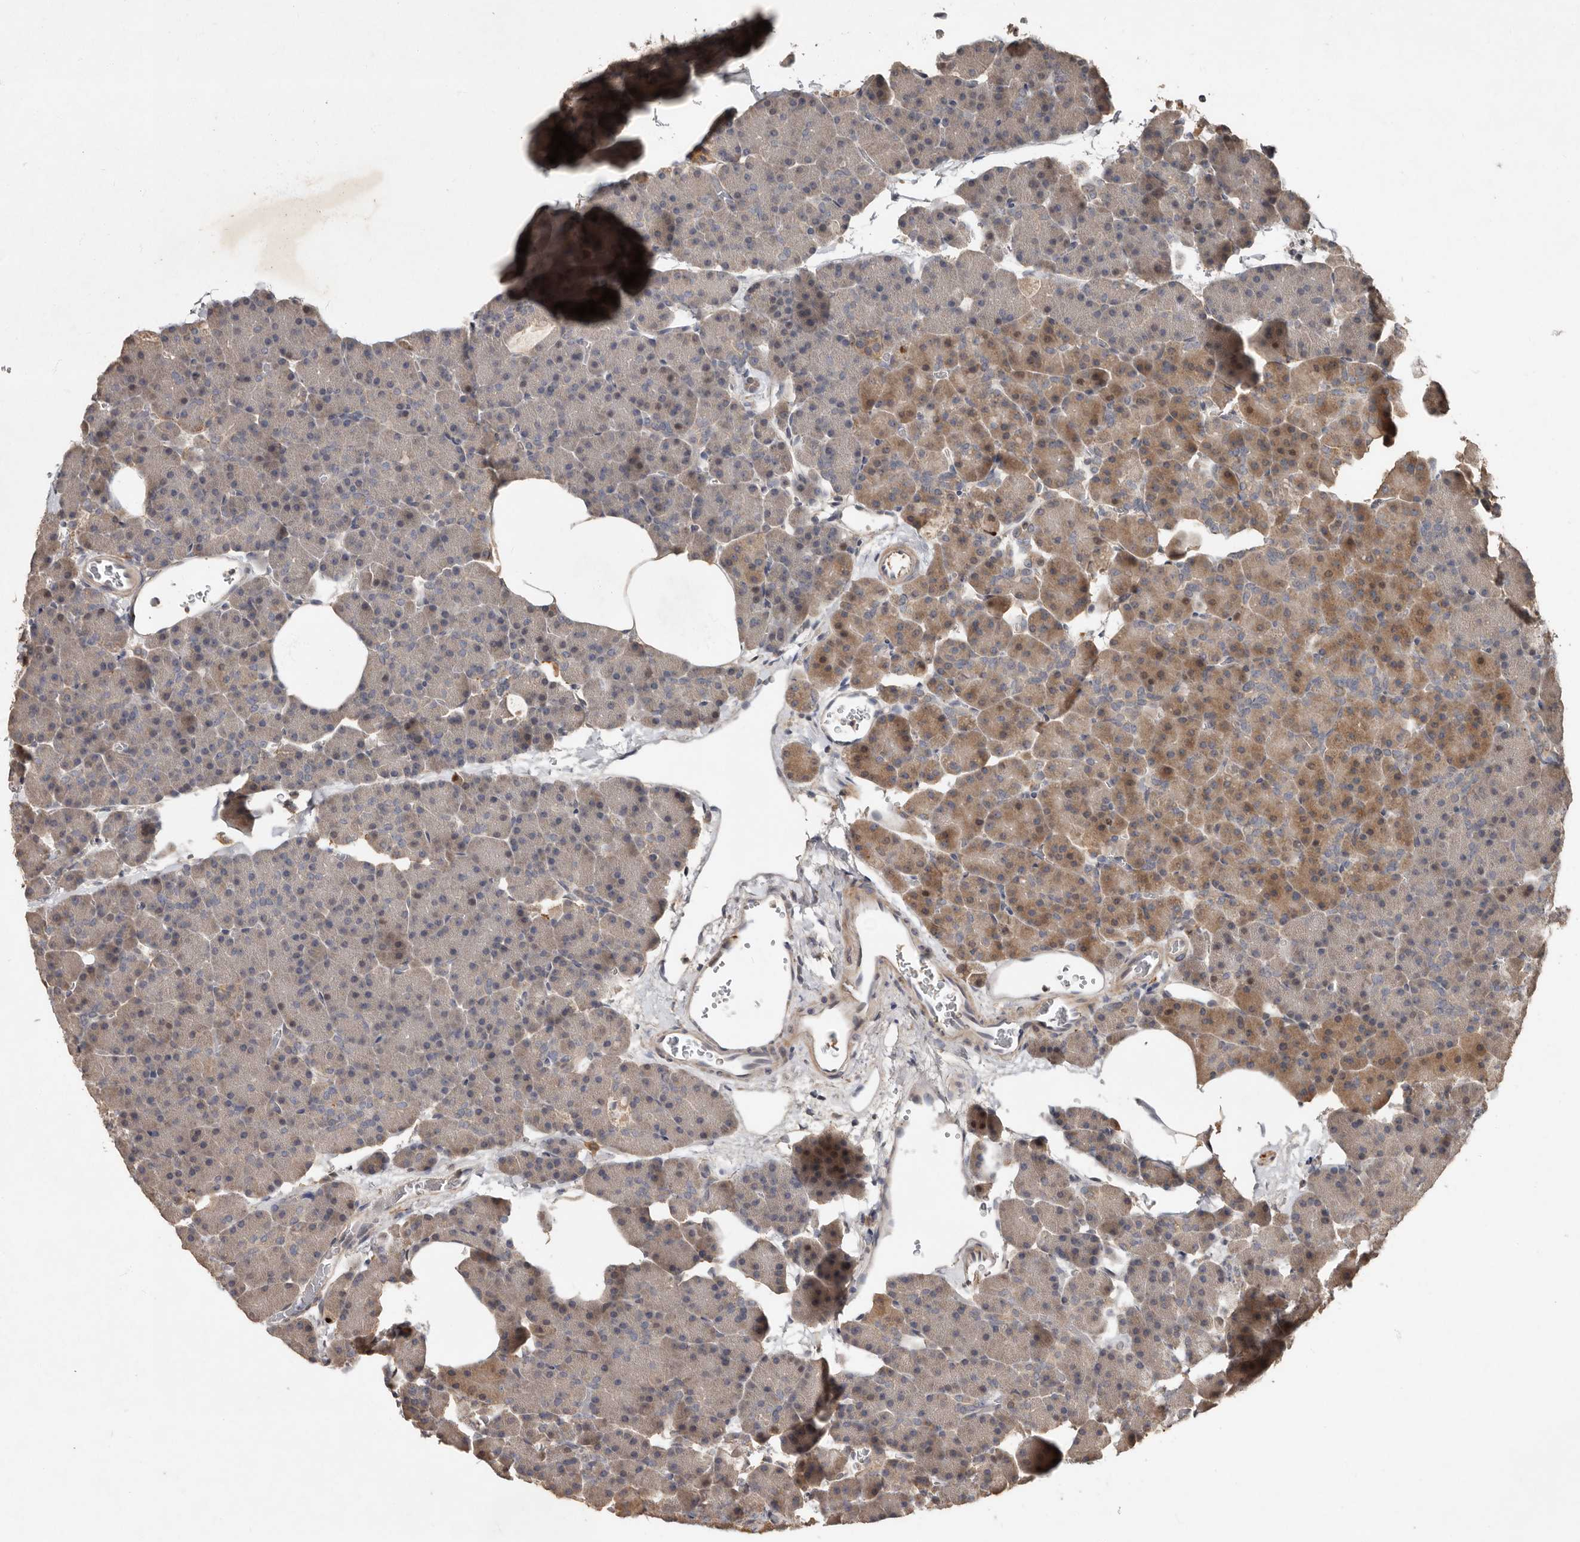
{"staining": {"intensity": "moderate", "quantity": "<25%", "location": "cytoplasmic/membranous,nuclear"}, "tissue": "pancreas", "cell_type": "Exocrine glandular cells", "image_type": "normal", "snomed": [{"axis": "morphology", "description": "Normal tissue, NOS"}, {"axis": "morphology", "description": "Carcinoid, malignant, NOS"}, {"axis": "topography", "description": "Pancreas"}], "caption": "Exocrine glandular cells reveal moderate cytoplasmic/membranous,nuclear staining in approximately <25% of cells in normal pancreas.", "gene": "KIF26B", "patient": {"sex": "female", "age": 35}}